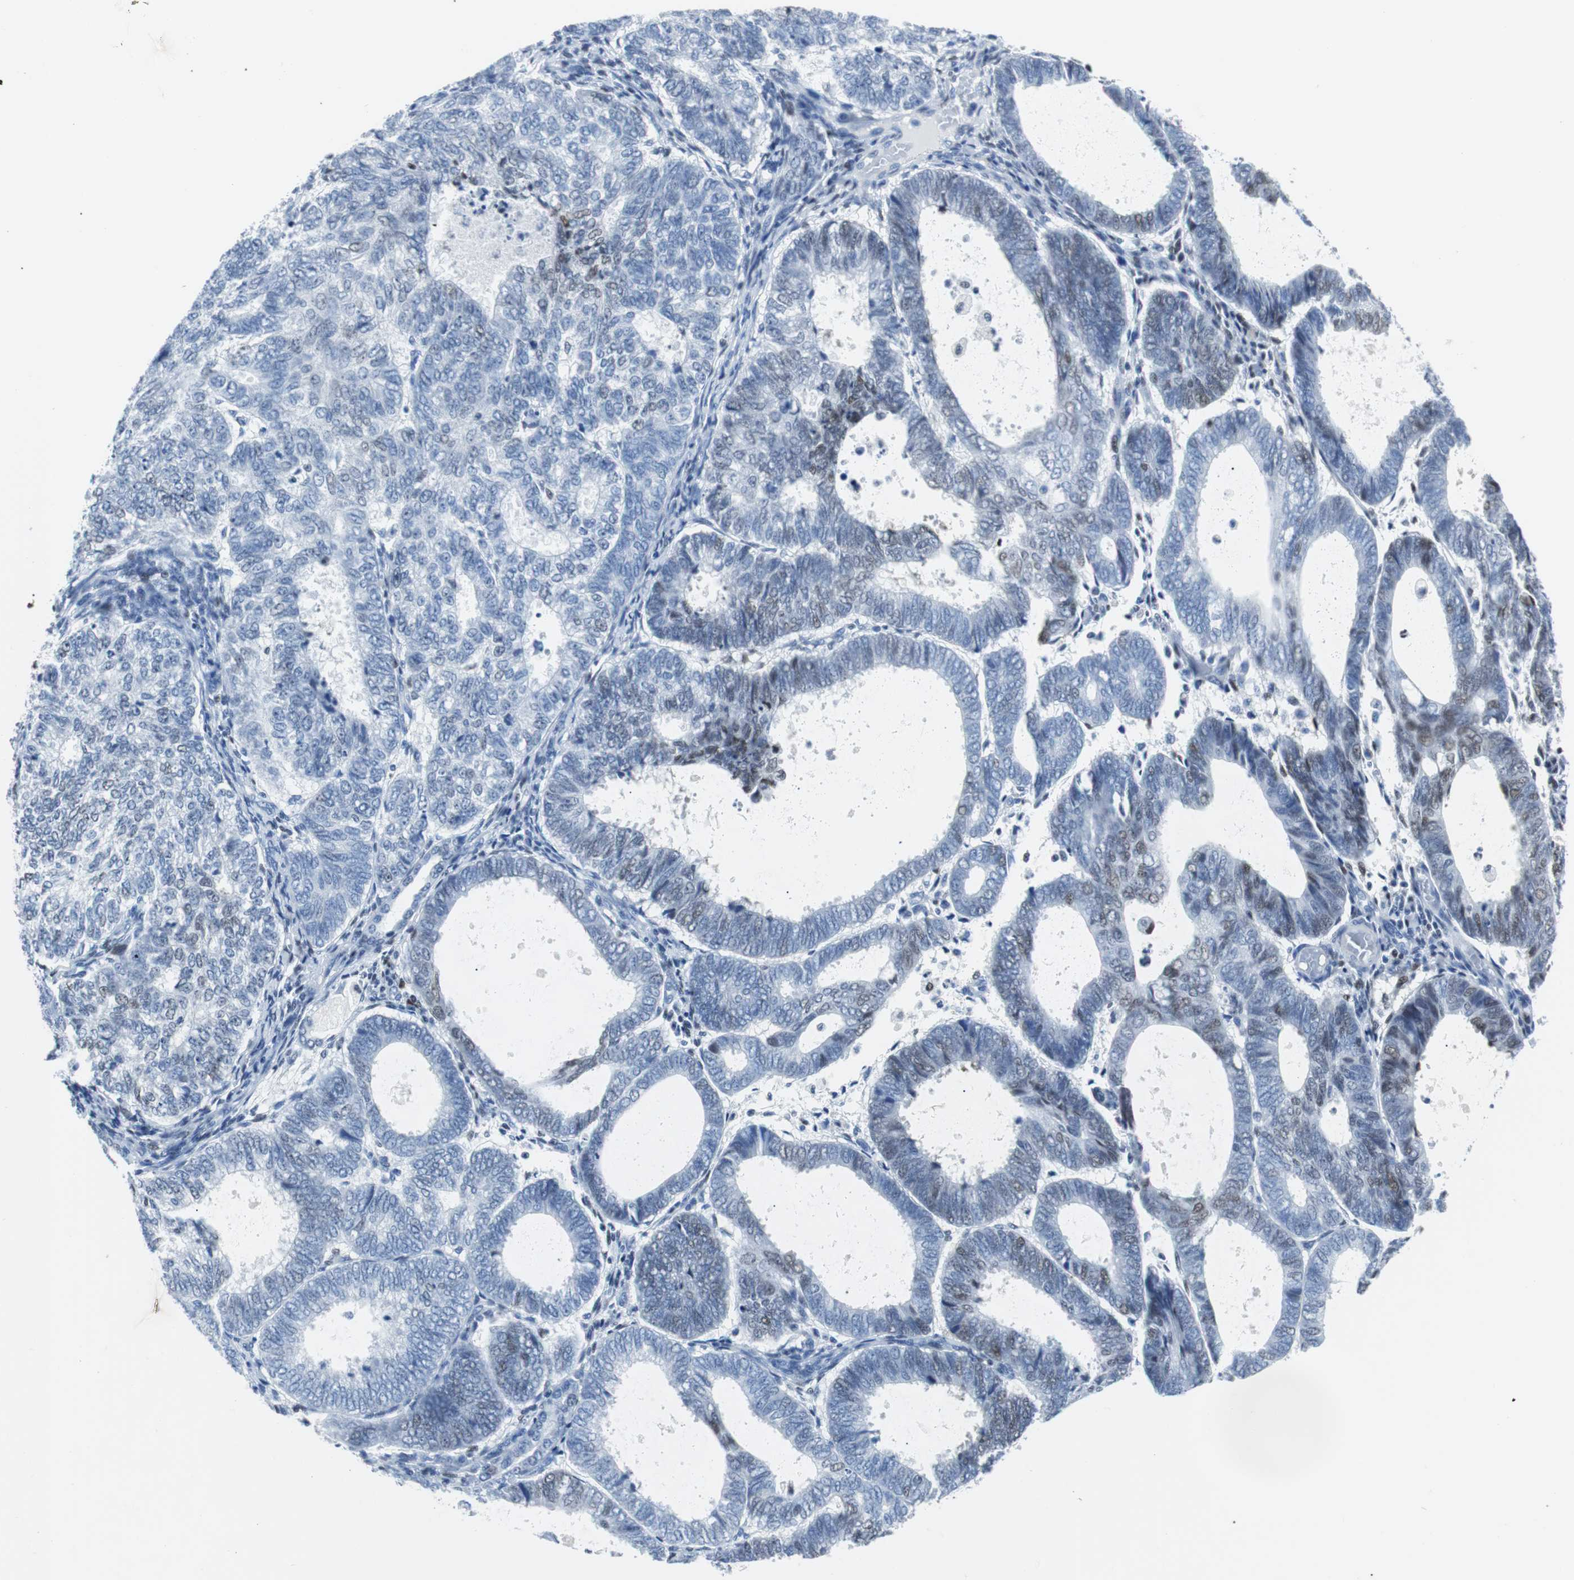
{"staining": {"intensity": "weak", "quantity": "<25%", "location": "nuclear"}, "tissue": "endometrial cancer", "cell_type": "Tumor cells", "image_type": "cancer", "snomed": [{"axis": "morphology", "description": "Adenocarcinoma, NOS"}, {"axis": "topography", "description": "Uterus"}], "caption": "Immunohistochemistry of adenocarcinoma (endometrial) displays no positivity in tumor cells.", "gene": "JUN", "patient": {"sex": "female", "age": 60}}